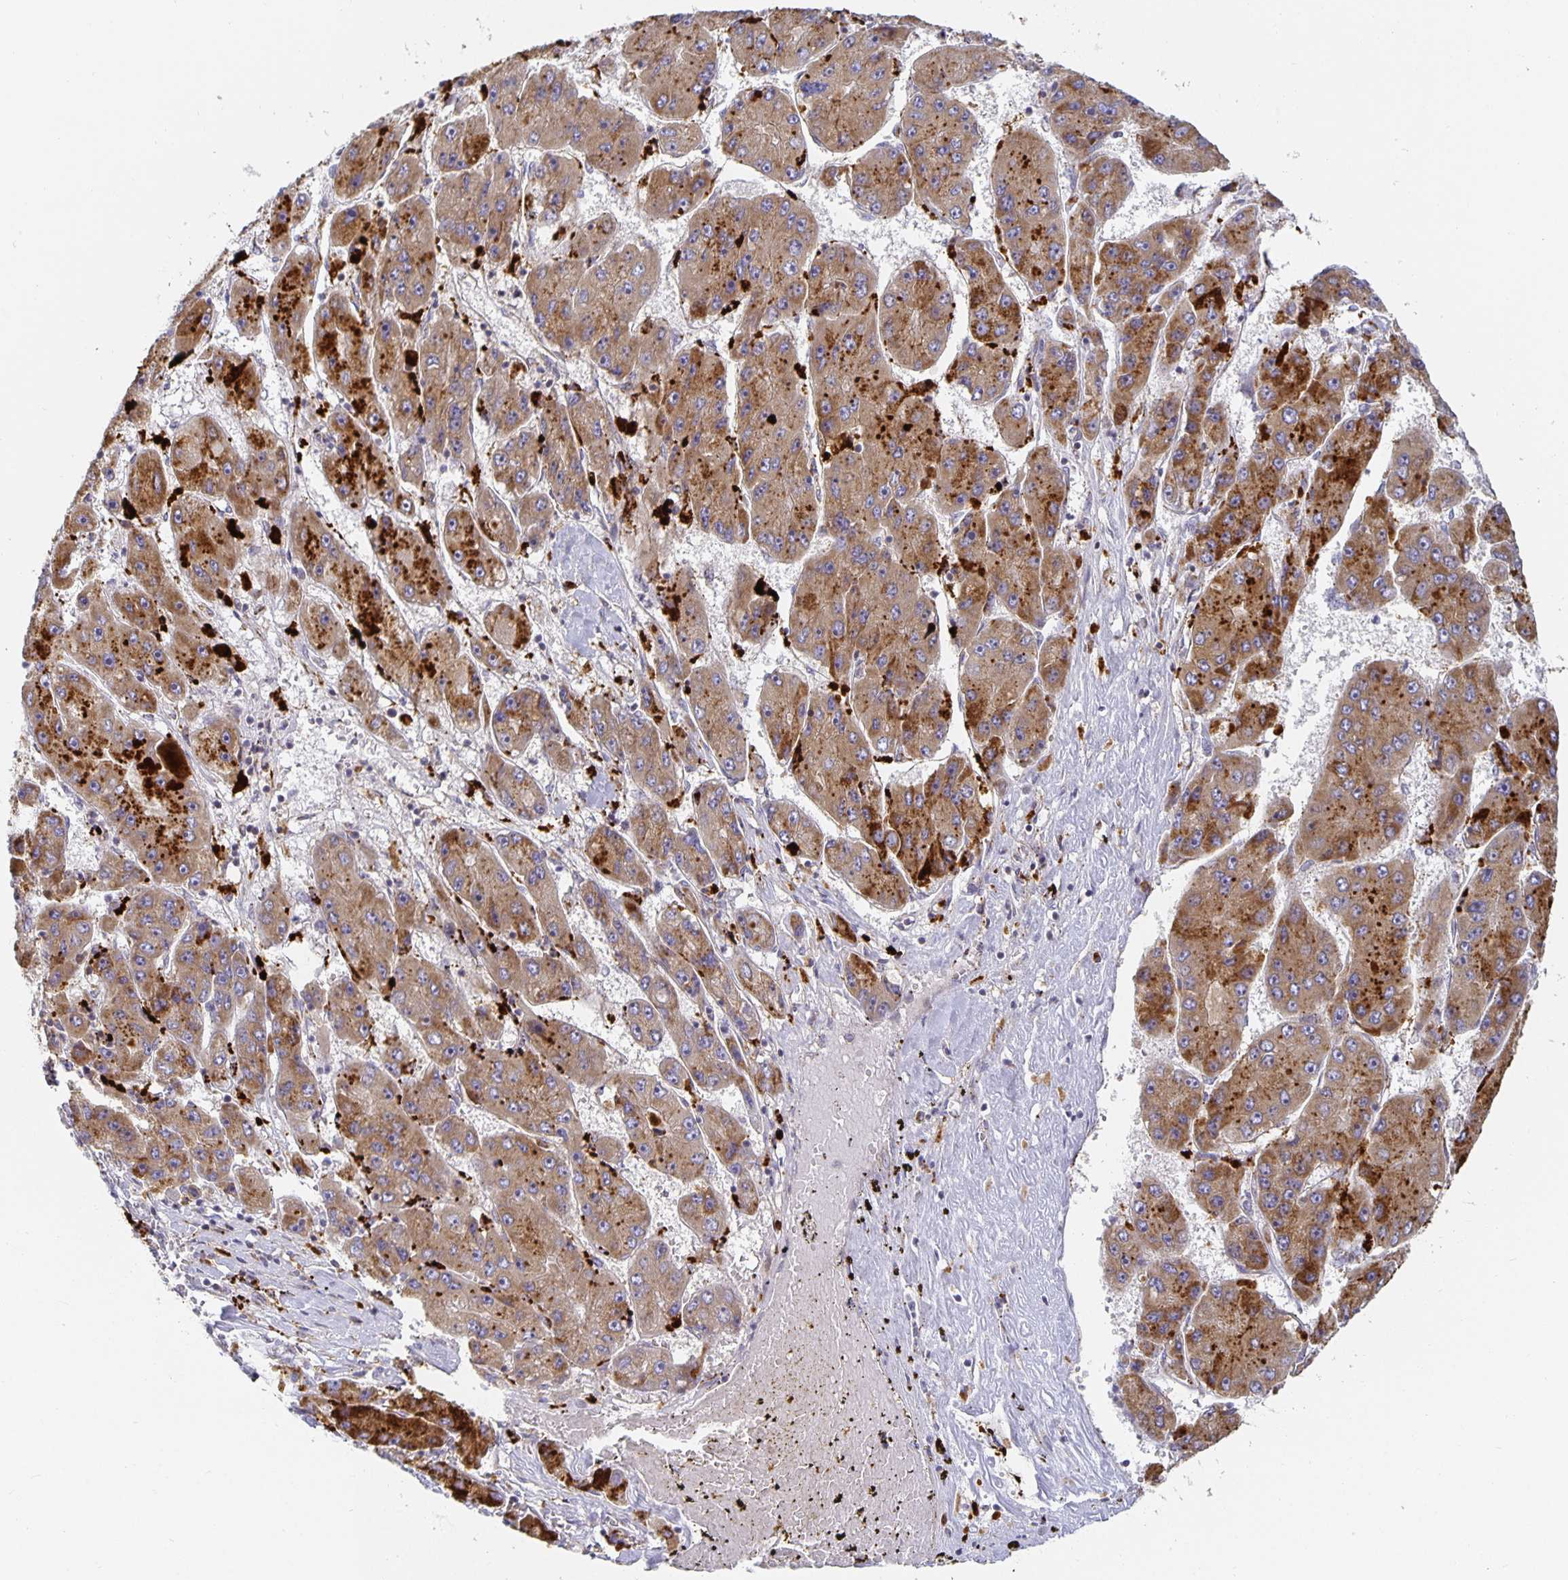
{"staining": {"intensity": "moderate", "quantity": ">75%", "location": "cytoplasmic/membranous"}, "tissue": "liver cancer", "cell_type": "Tumor cells", "image_type": "cancer", "snomed": [{"axis": "morphology", "description": "Carcinoma, Hepatocellular, NOS"}, {"axis": "topography", "description": "Liver"}], "caption": "This photomicrograph displays IHC staining of liver cancer, with medium moderate cytoplasmic/membranous expression in approximately >75% of tumor cells.", "gene": "NOMO1", "patient": {"sex": "female", "age": 61}}